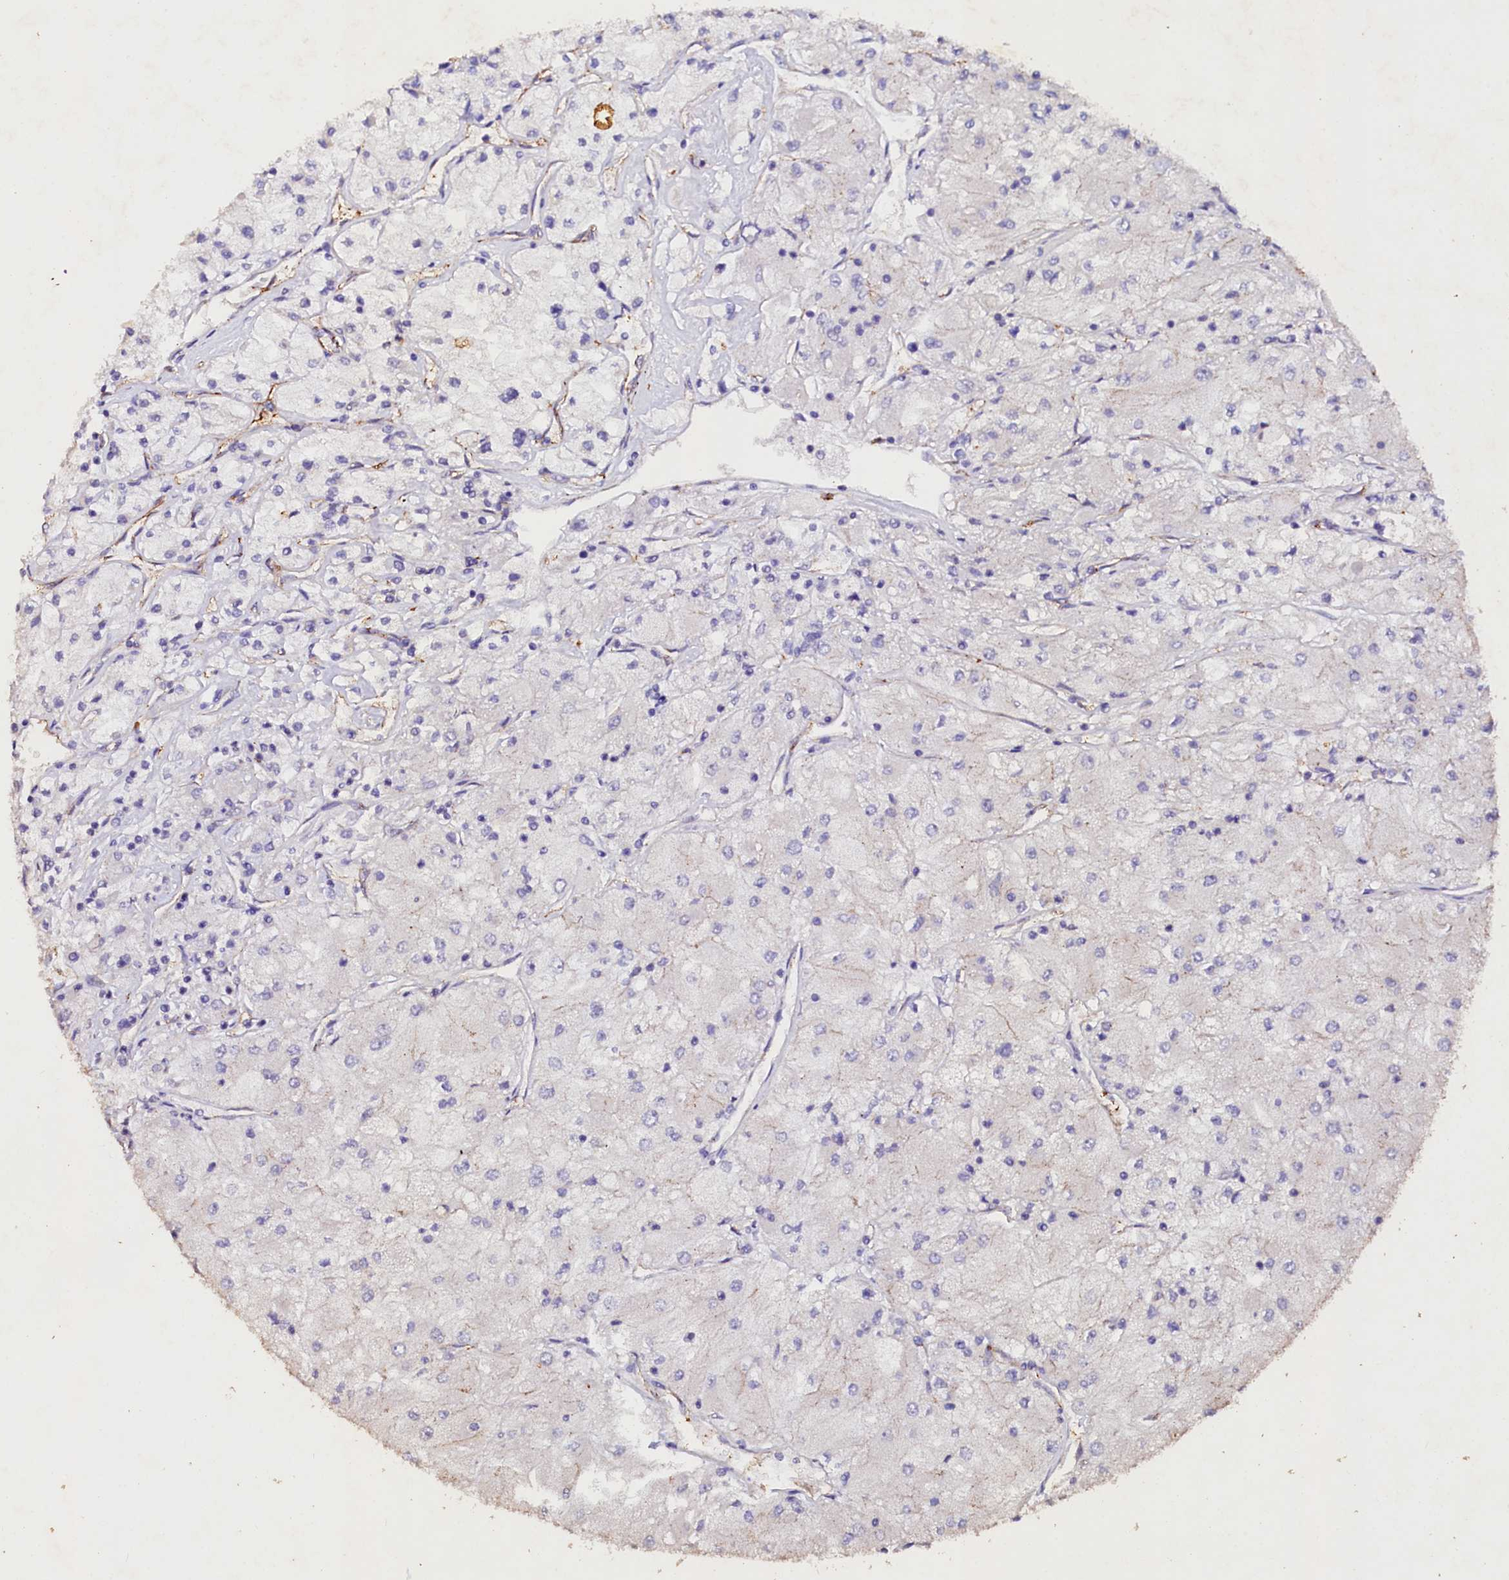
{"staining": {"intensity": "negative", "quantity": "none", "location": "none"}, "tissue": "renal cancer", "cell_type": "Tumor cells", "image_type": "cancer", "snomed": [{"axis": "morphology", "description": "Adenocarcinoma, NOS"}, {"axis": "topography", "description": "Kidney"}], "caption": "Renal cancer stained for a protein using immunohistochemistry (IHC) displays no staining tumor cells.", "gene": "VPS36", "patient": {"sex": "male", "age": 80}}